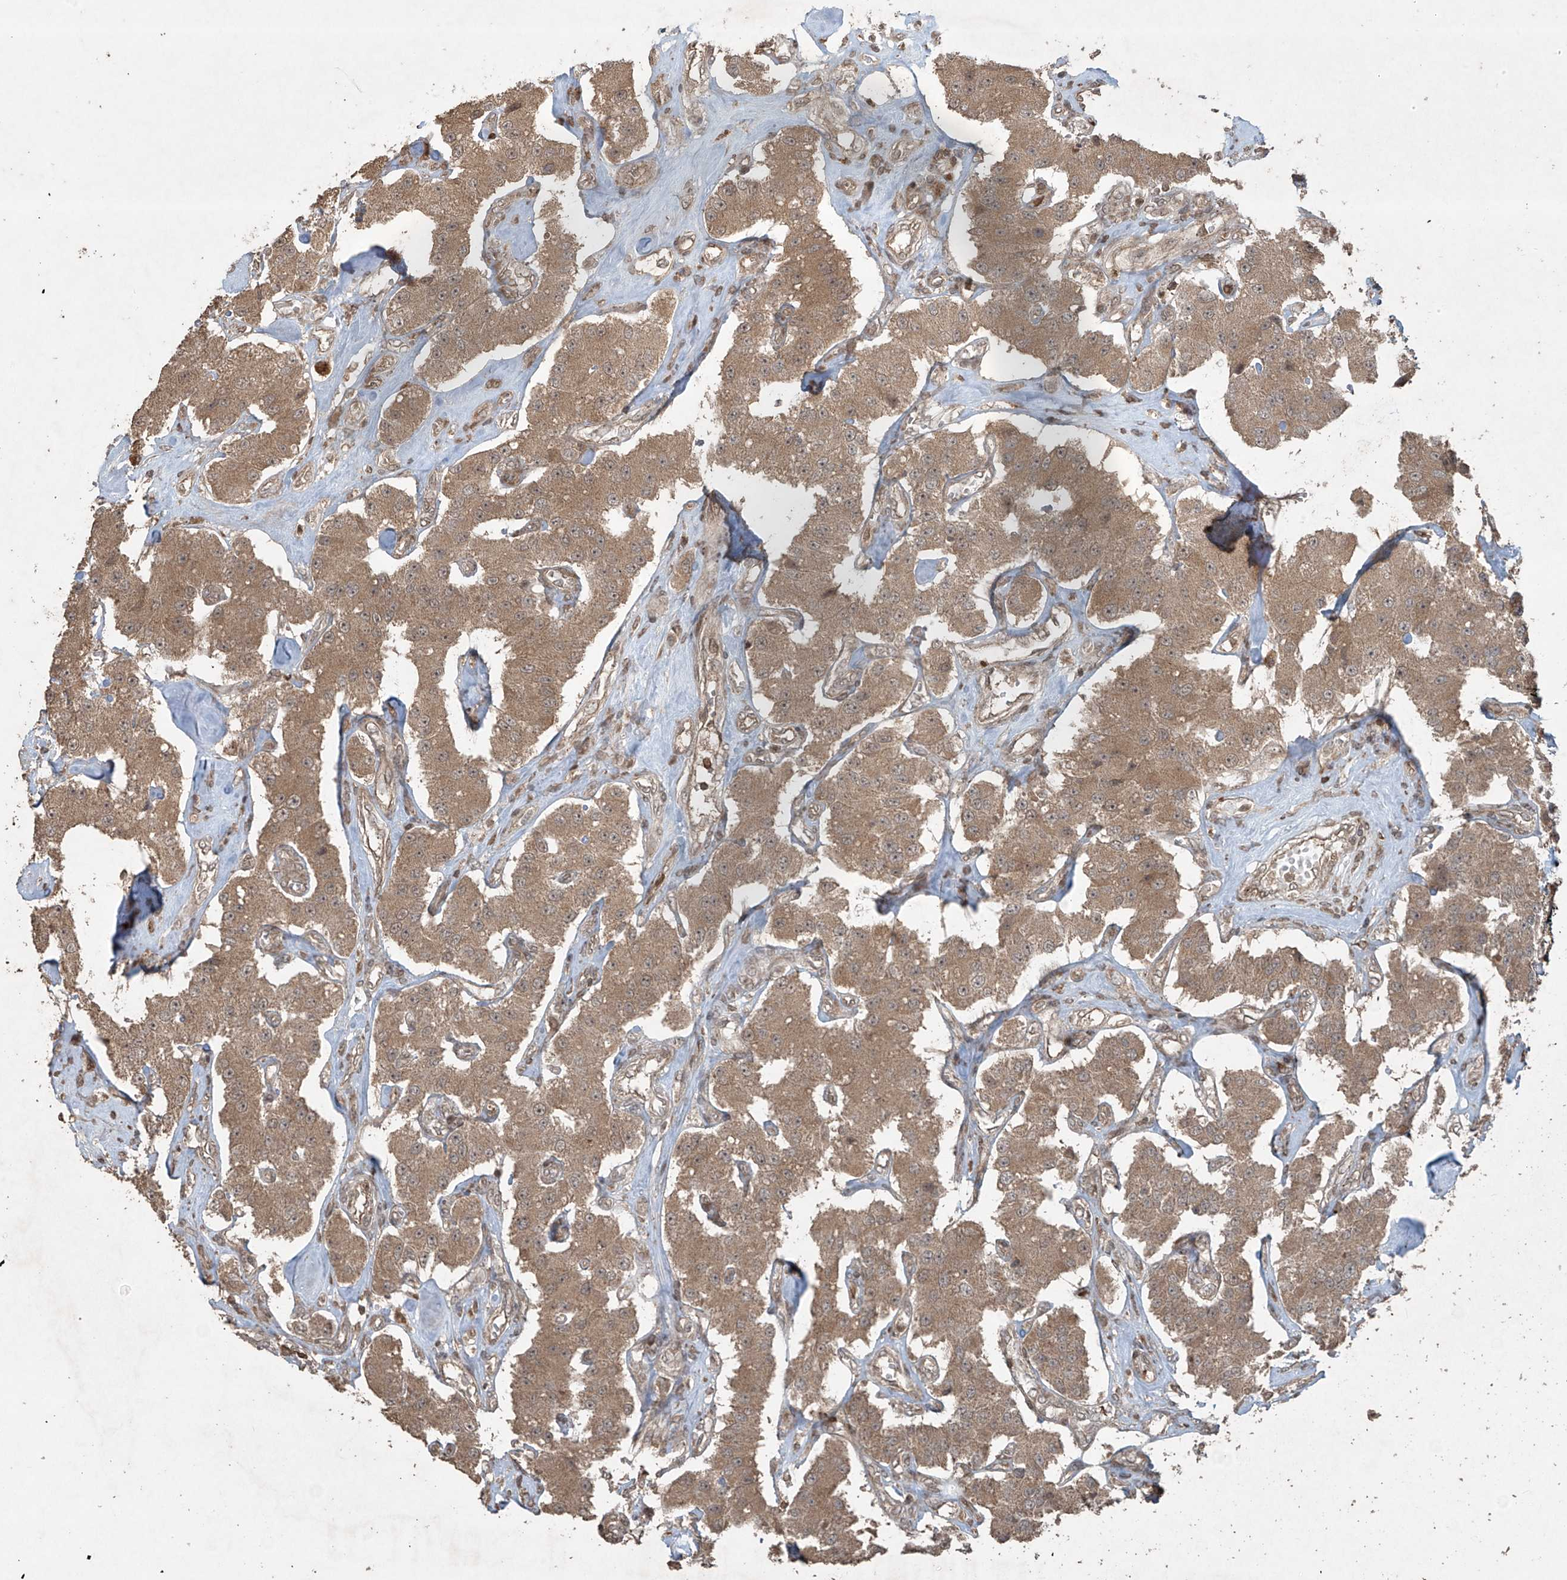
{"staining": {"intensity": "moderate", "quantity": ">75%", "location": "cytoplasmic/membranous"}, "tissue": "carcinoid", "cell_type": "Tumor cells", "image_type": "cancer", "snomed": [{"axis": "morphology", "description": "Carcinoid, malignant, NOS"}, {"axis": "topography", "description": "Pancreas"}], "caption": "Immunohistochemical staining of carcinoid shows medium levels of moderate cytoplasmic/membranous expression in approximately >75% of tumor cells. Using DAB (brown) and hematoxylin (blue) stains, captured at high magnification using brightfield microscopy.", "gene": "PGPEP1", "patient": {"sex": "male", "age": 41}}